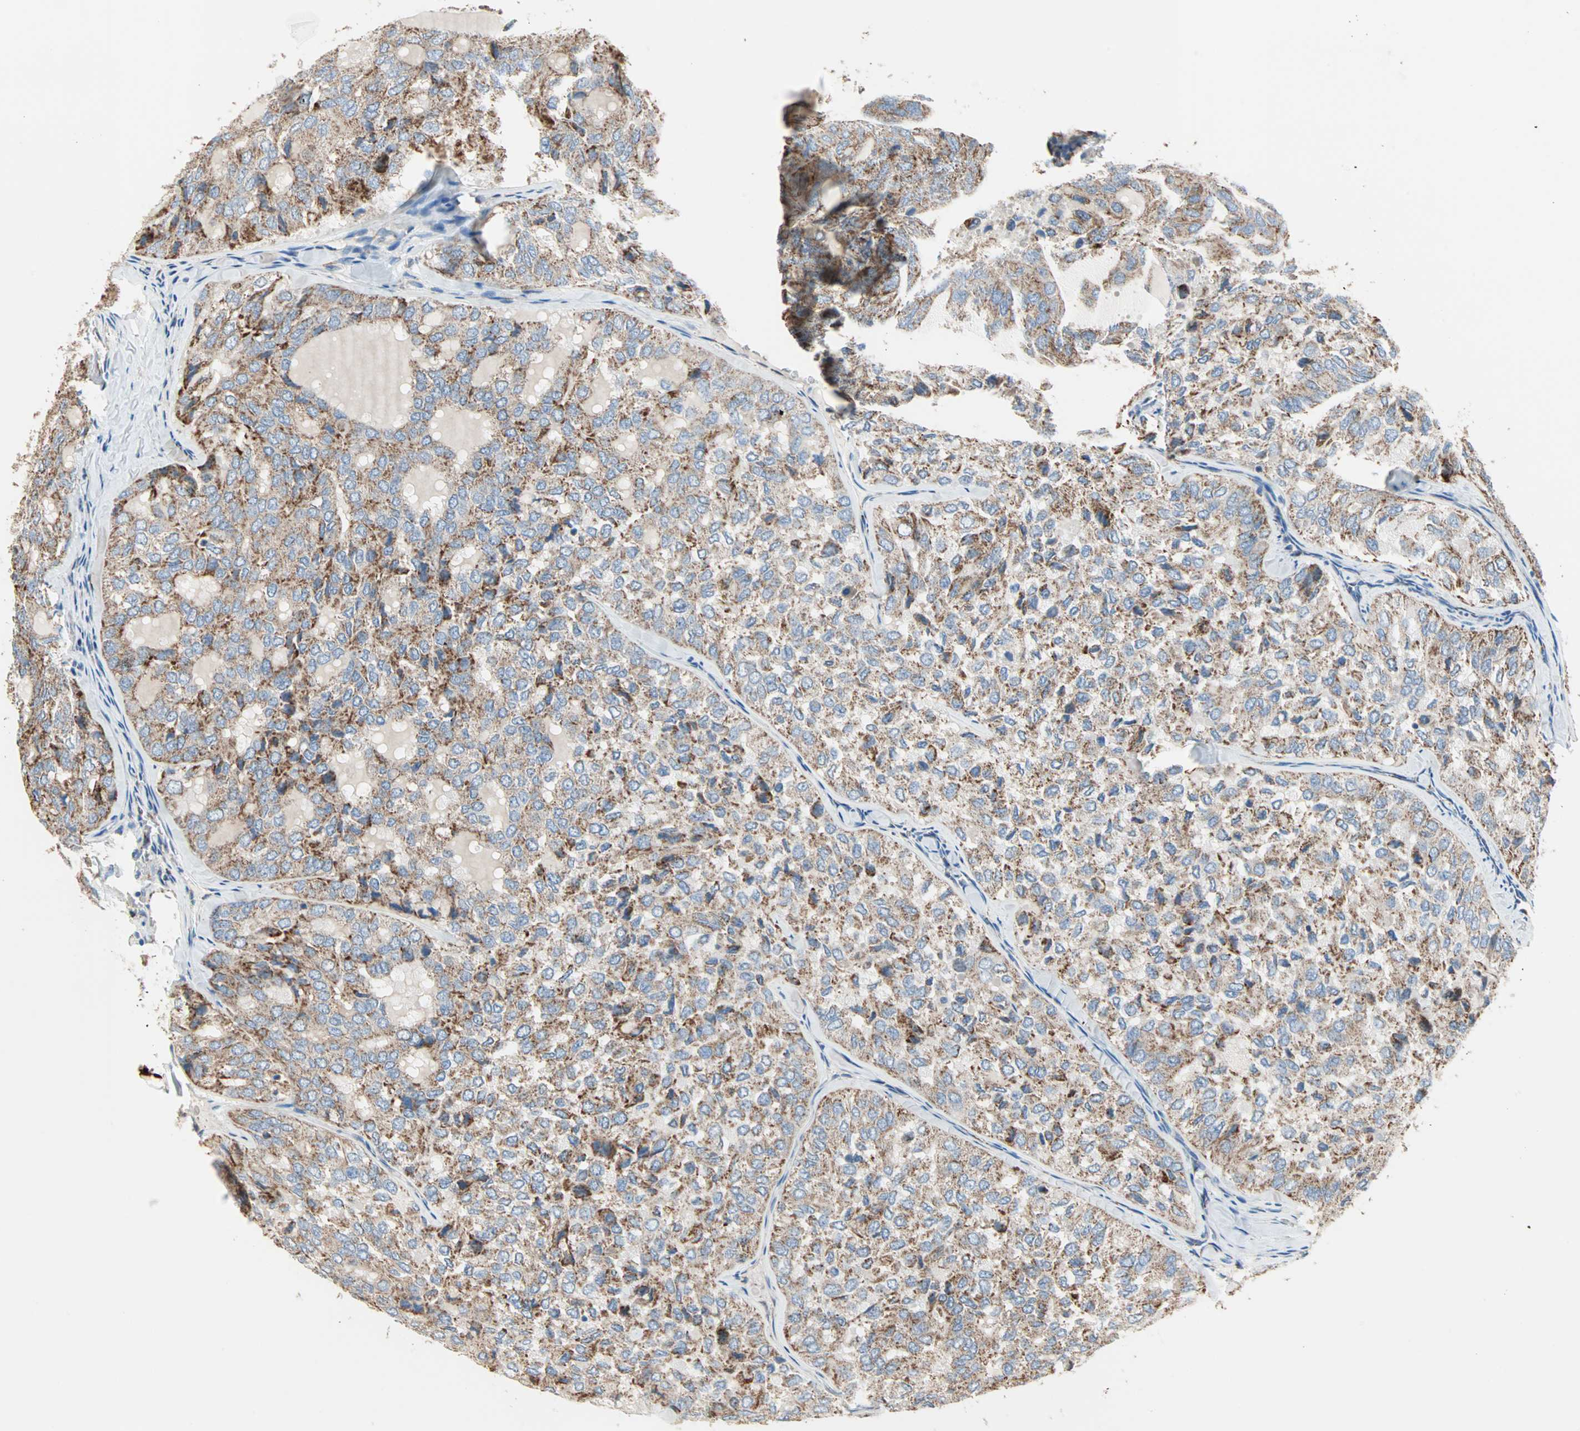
{"staining": {"intensity": "moderate", "quantity": ">75%", "location": "cytoplasmic/membranous"}, "tissue": "thyroid cancer", "cell_type": "Tumor cells", "image_type": "cancer", "snomed": [{"axis": "morphology", "description": "Follicular adenoma carcinoma, NOS"}, {"axis": "topography", "description": "Thyroid gland"}], "caption": "Human thyroid cancer stained with a brown dye reveals moderate cytoplasmic/membranous positive positivity in approximately >75% of tumor cells.", "gene": "TST", "patient": {"sex": "male", "age": 75}}